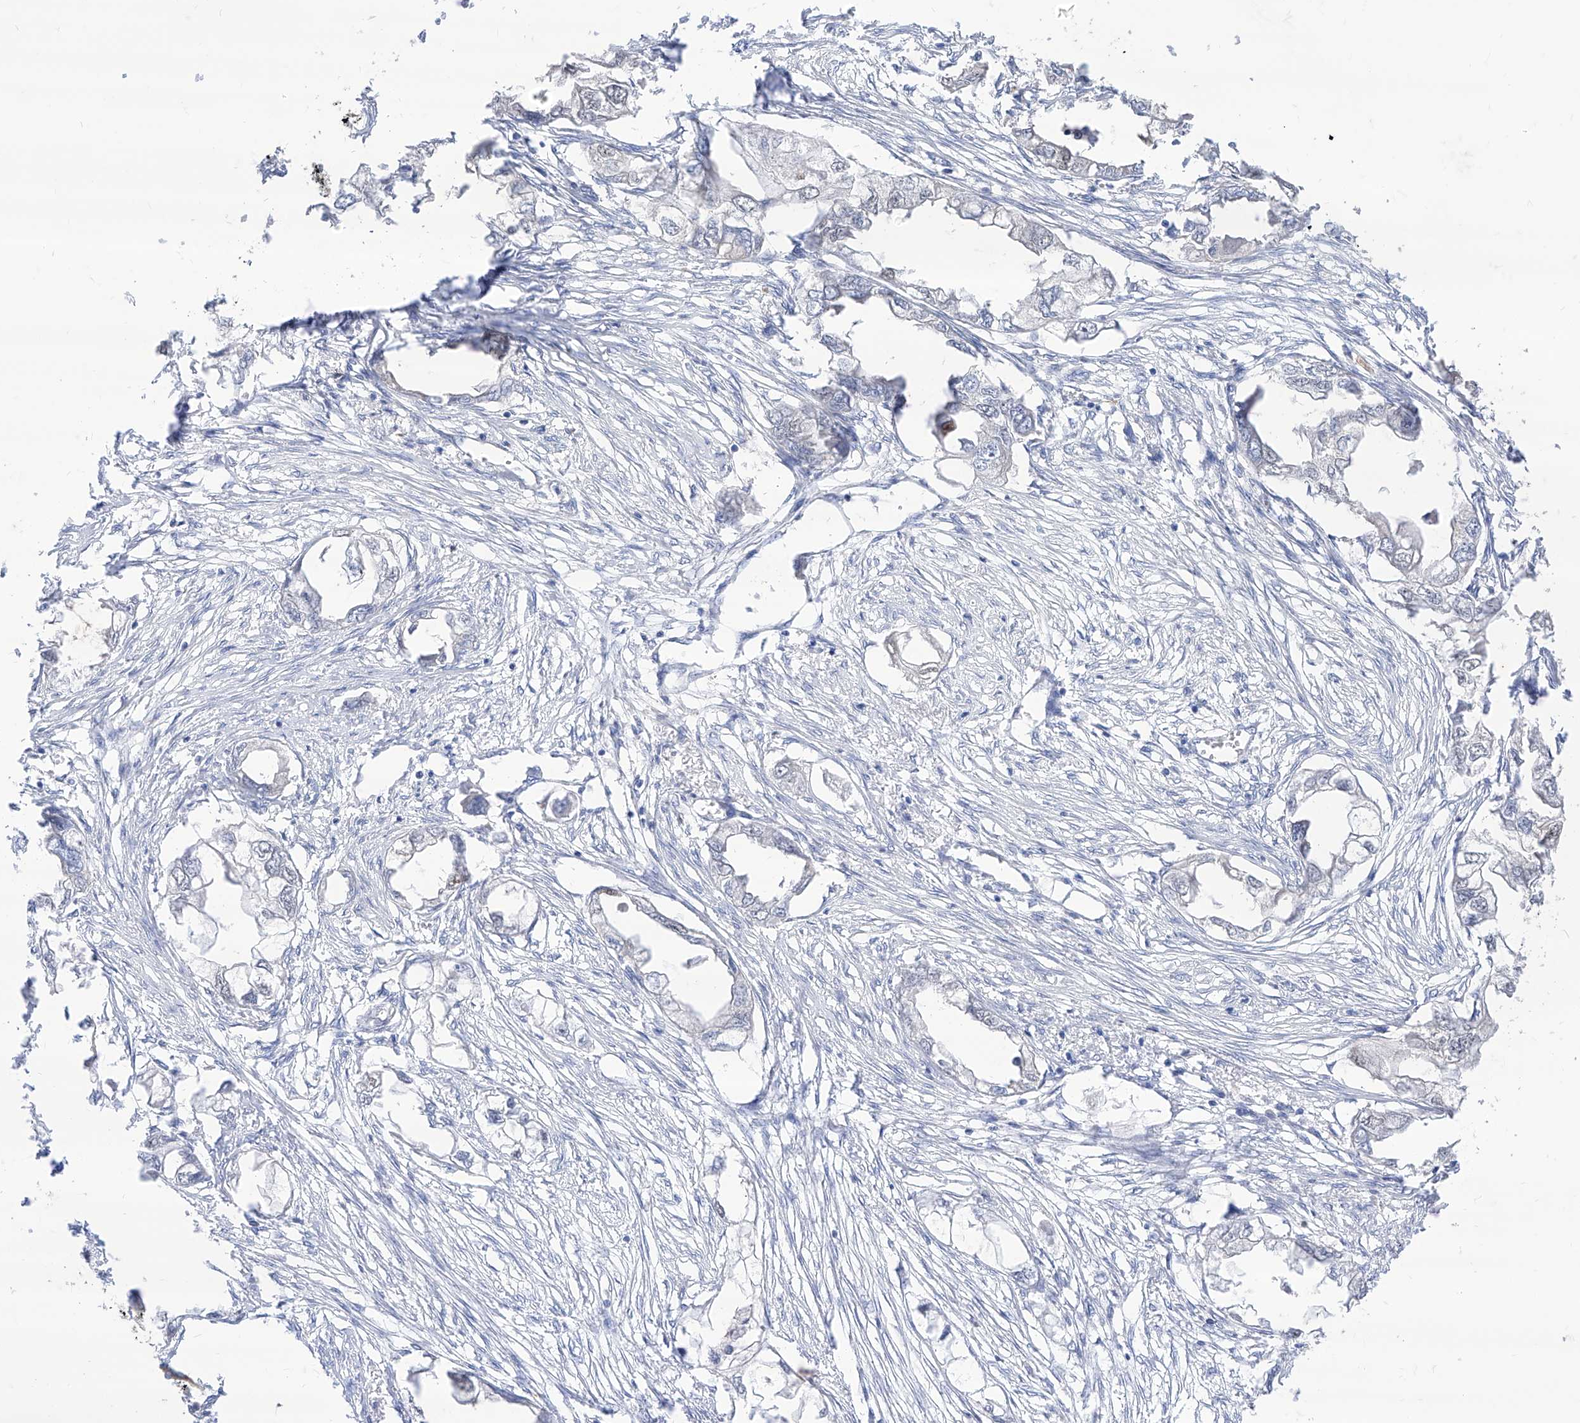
{"staining": {"intensity": "negative", "quantity": "none", "location": "none"}, "tissue": "endometrial cancer", "cell_type": "Tumor cells", "image_type": "cancer", "snomed": [{"axis": "morphology", "description": "Adenocarcinoma, NOS"}, {"axis": "morphology", "description": "Adenocarcinoma, metastatic, NOS"}, {"axis": "topography", "description": "Adipose tissue"}, {"axis": "topography", "description": "Endometrium"}], "caption": "Tumor cells show no significant protein staining in endometrial cancer.", "gene": "BROX", "patient": {"sex": "female", "age": 67}}